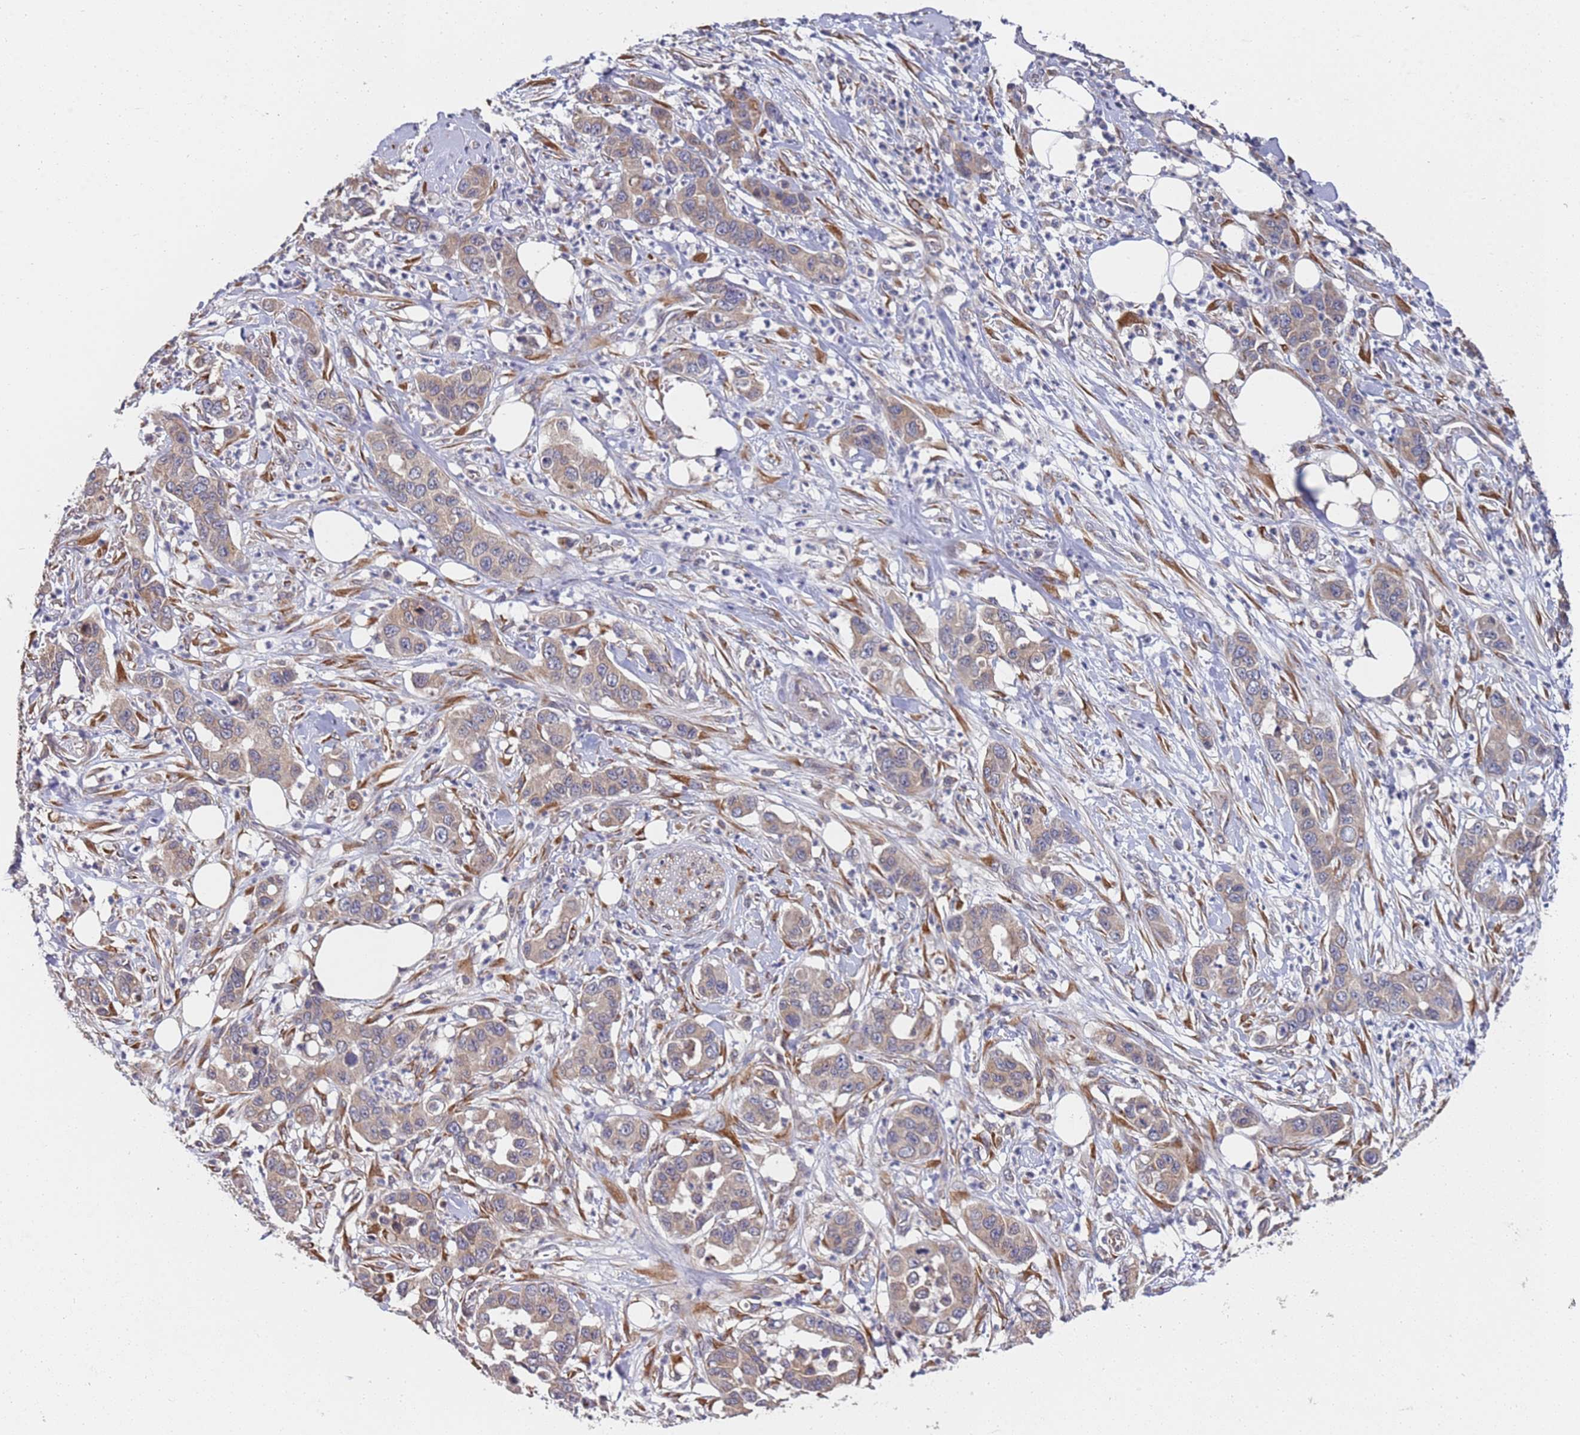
{"staining": {"intensity": "moderate", "quantity": "25%-75%", "location": "cytoplasmic/membranous"}, "tissue": "pancreatic cancer", "cell_type": "Tumor cells", "image_type": "cancer", "snomed": [{"axis": "morphology", "description": "Adenocarcinoma, NOS"}, {"axis": "topography", "description": "Pancreas"}], "caption": "A medium amount of moderate cytoplasmic/membranous staining is seen in approximately 25%-75% of tumor cells in pancreatic cancer (adenocarcinoma) tissue.", "gene": "VRK2", "patient": {"sex": "male", "age": 73}}